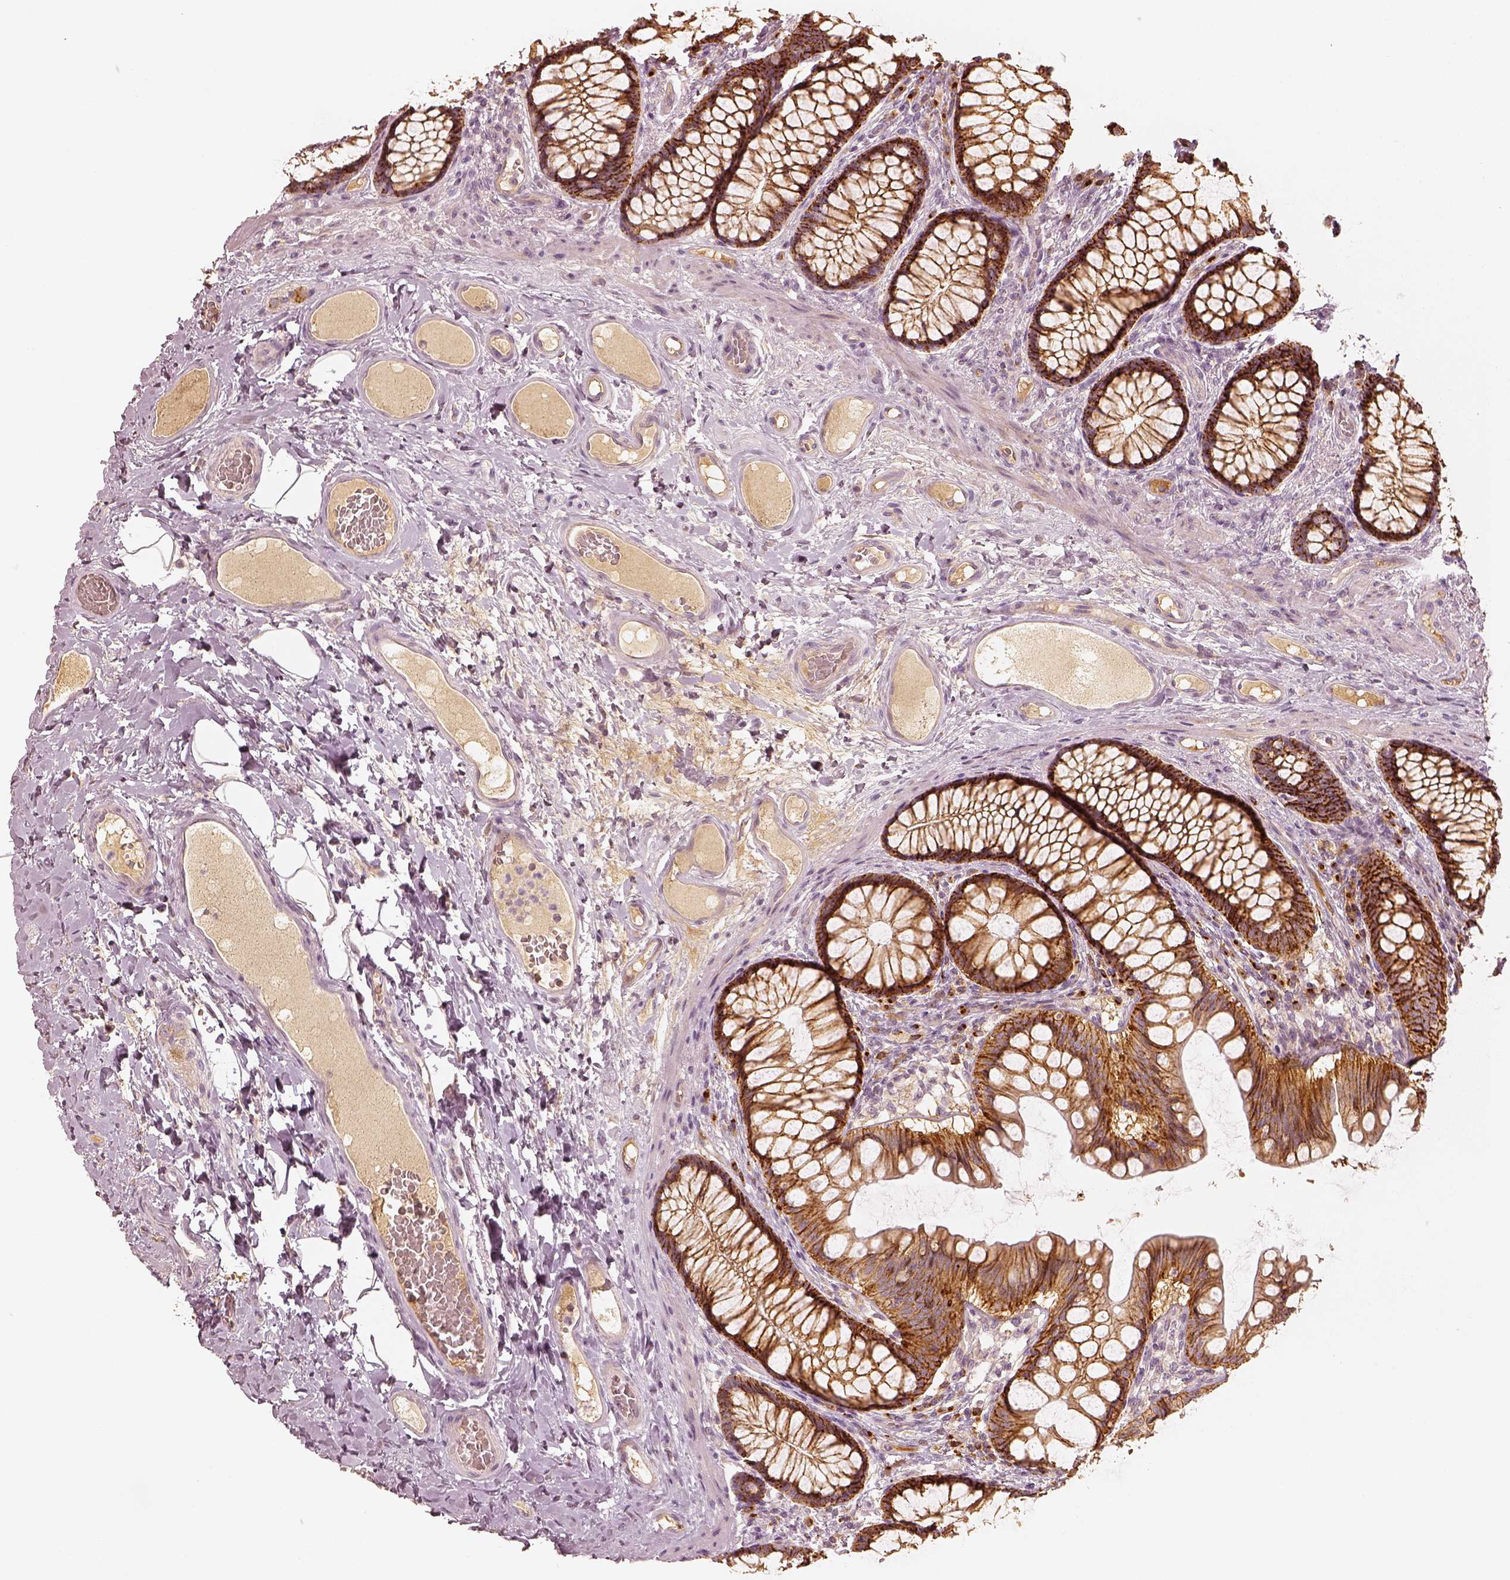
{"staining": {"intensity": "negative", "quantity": "none", "location": "none"}, "tissue": "colon", "cell_type": "Endothelial cells", "image_type": "normal", "snomed": [{"axis": "morphology", "description": "Normal tissue, NOS"}, {"axis": "topography", "description": "Colon"}], "caption": "Immunohistochemistry (IHC) photomicrograph of unremarkable human colon stained for a protein (brown), which exhibits no staining in endothelial cells.", "gene": "GORASP2", "patient": {"sex": "female", "age": 65}}